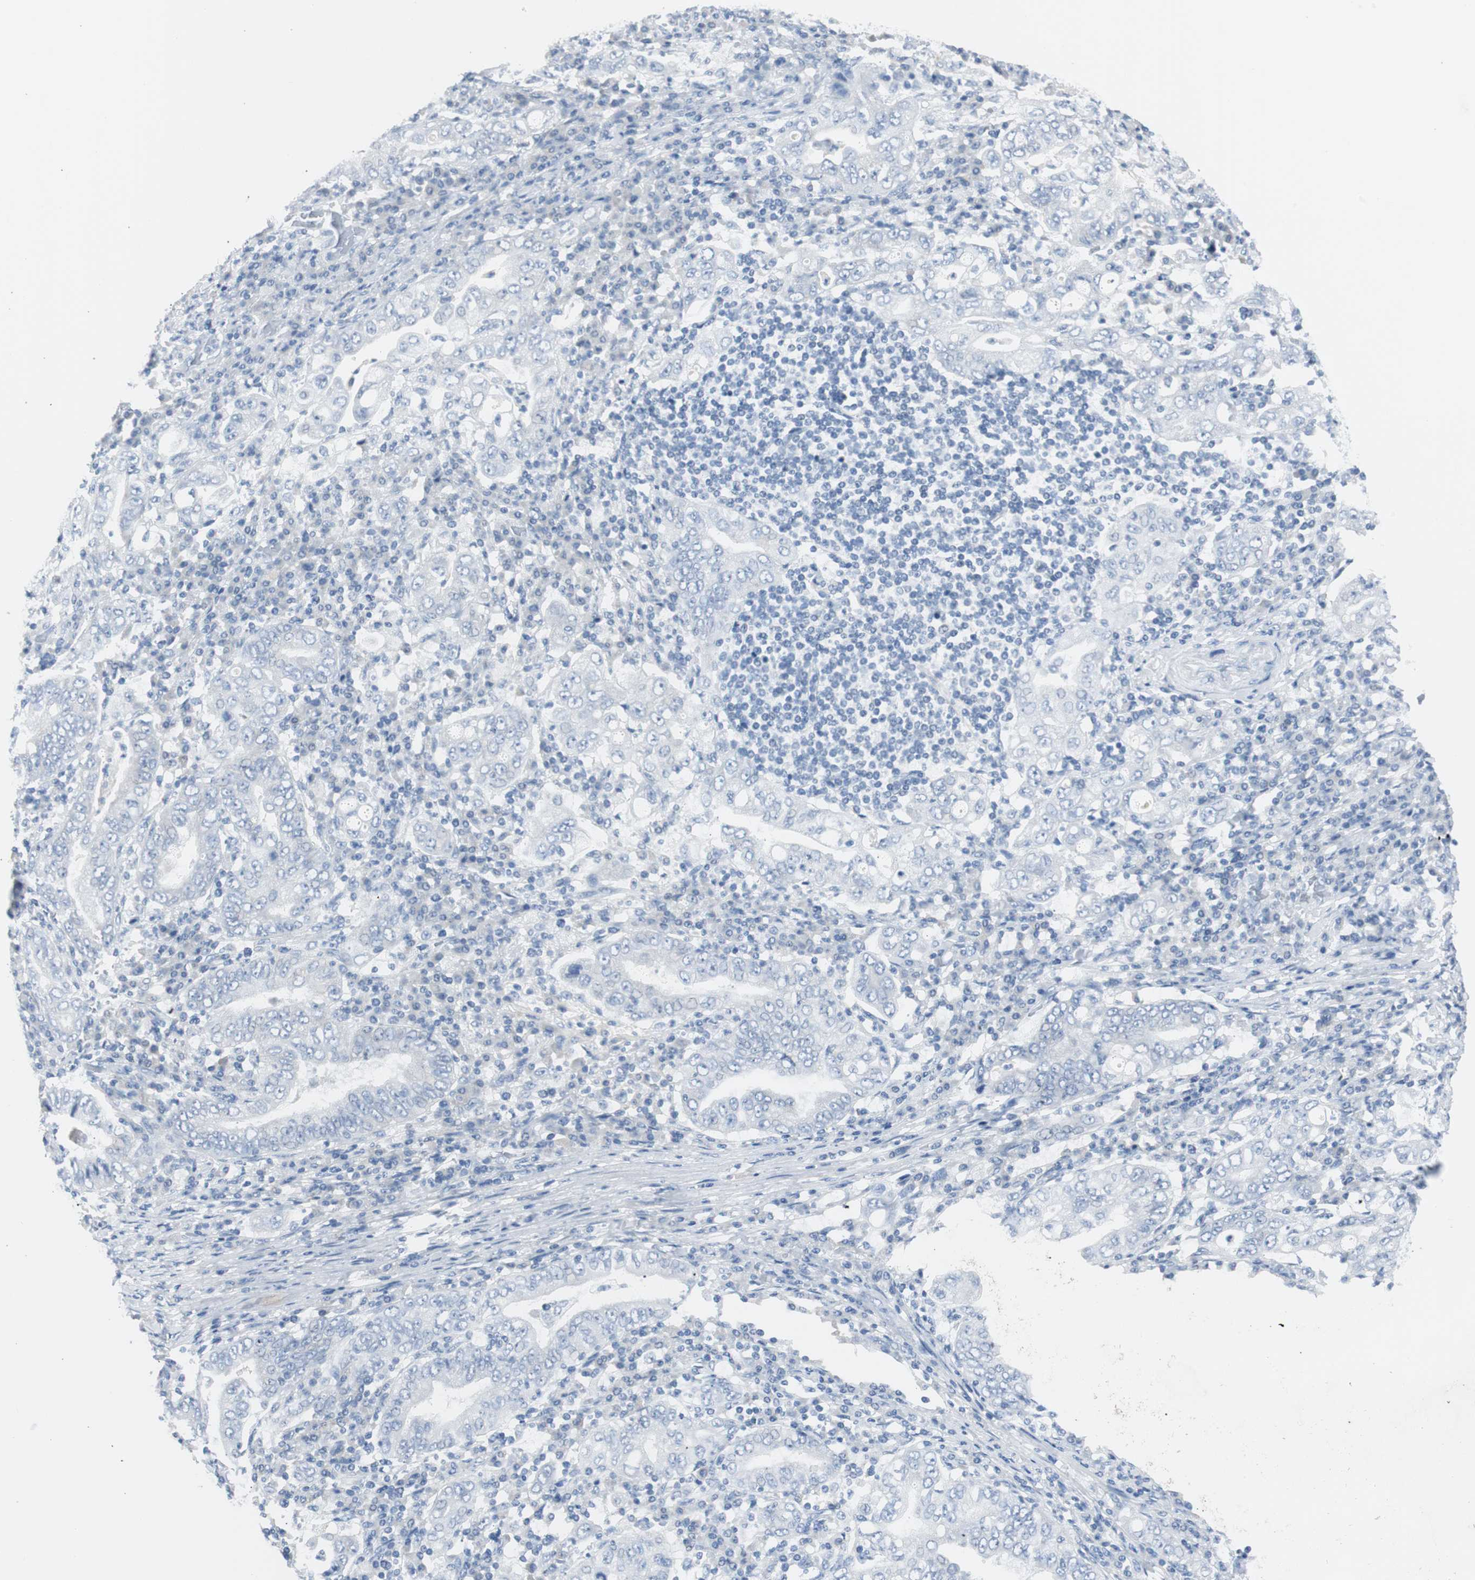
{"staining": {"intensity": "negative", "quantity": "none", "location": "none"}, "tissue": "stomach cancer", "cell_type": "Tumor cells", "image_type": "cancer", "snomed": [{"axis": "morphology", "description": "Normal tissue, NOS"}, {"axis": "morphology", "description": "Adenocarcinoma, NOS"}, {"axis": "topography", "description": "Esophagus"}, {"axis": "topography", "description": "Stomach, upper"}, {"axis": "topography", "description": "Peripheral nerve tissue"}], "caption": "Immunohistochemistry (IHC) histopathology image of neoplastic tissue: human stomach cancer stained with DAB displays no significant protein expression in tumor cells.", "gene": "S100A7", "patient": {"sex": "male", "age": 62}}